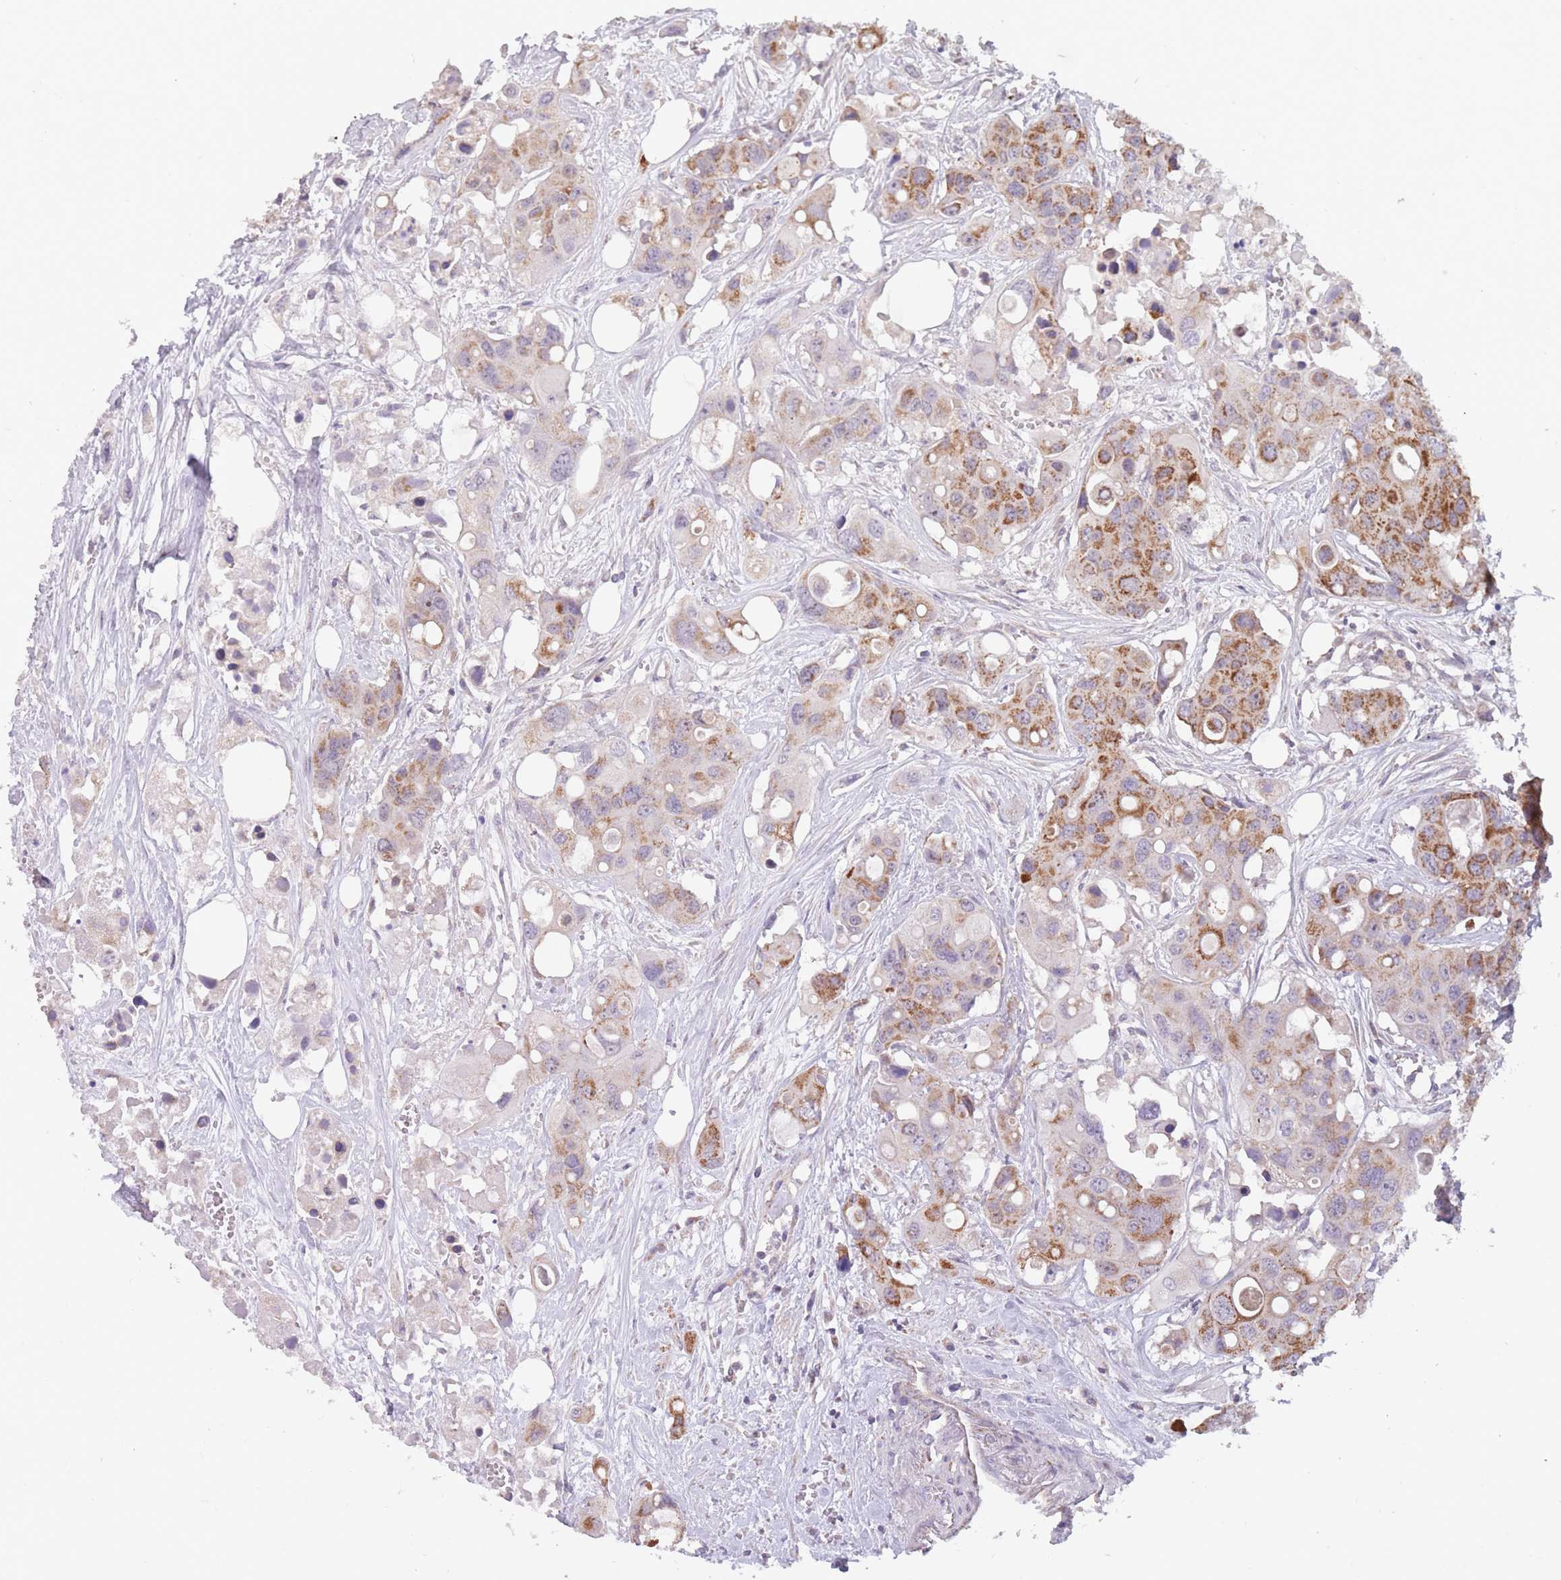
{"staining": {"intensity": "moderate", "quantity": ">75%", "location": "cytoplasmic/membranous"}, "tissue": "colorectal cancer", "cell_type": "Tumor cells", "image_type": "cancer", "snomed": [{"axis": "morphology", "description": "Adenocarcinoma, NOS"}, {"axis": "topography", "description": "Colon"}], "caption": "Approximately >75% of tumor cells in colorectal cancer show moderate cytoplasmic/membranous protein expression as visualized by brown immunohistochemical staining.", "gene": "MRPS18C", "patient": {"sex": "male", "age": 77}}